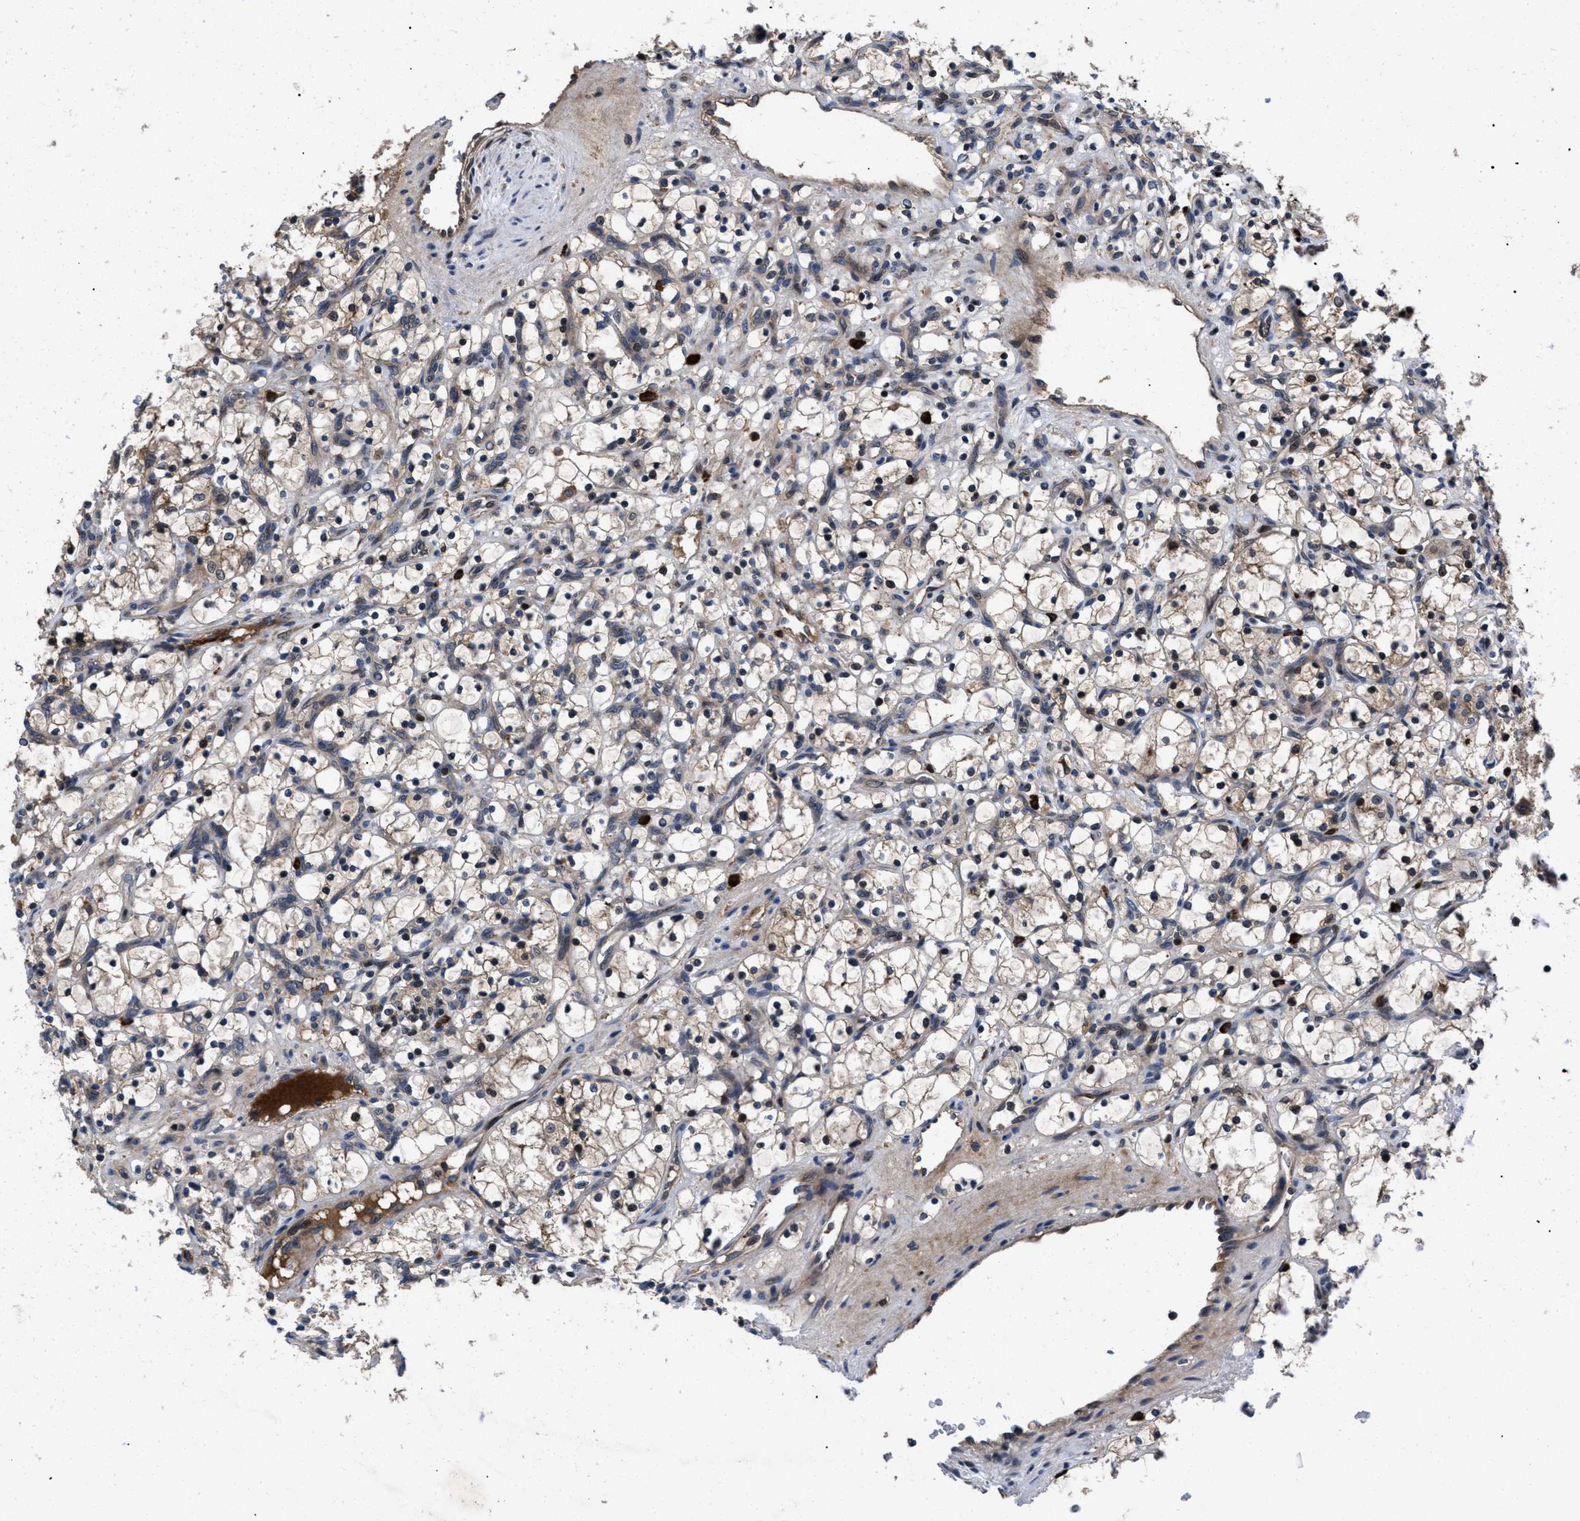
{"staining": {"intensity": "moderate", "quantity": "<25%", "location": "nuclear"}, "tissue": "renal cancer", "cell_type": "Tumor cells", "image_type": "cancer", "snomed": [{"axis": "morphology", "description": "Adenocarcinoma, NOS"}, {"axis": "topography", "description": "Kidney"}], "caption": "A histopathology image of human adenocarcinoma (renal) stained for a protein demonstrates moderate nuclear brown staining in tumor cells.", "gene": "FAM200A", "patient": {"sex": "female", "age": 69}}